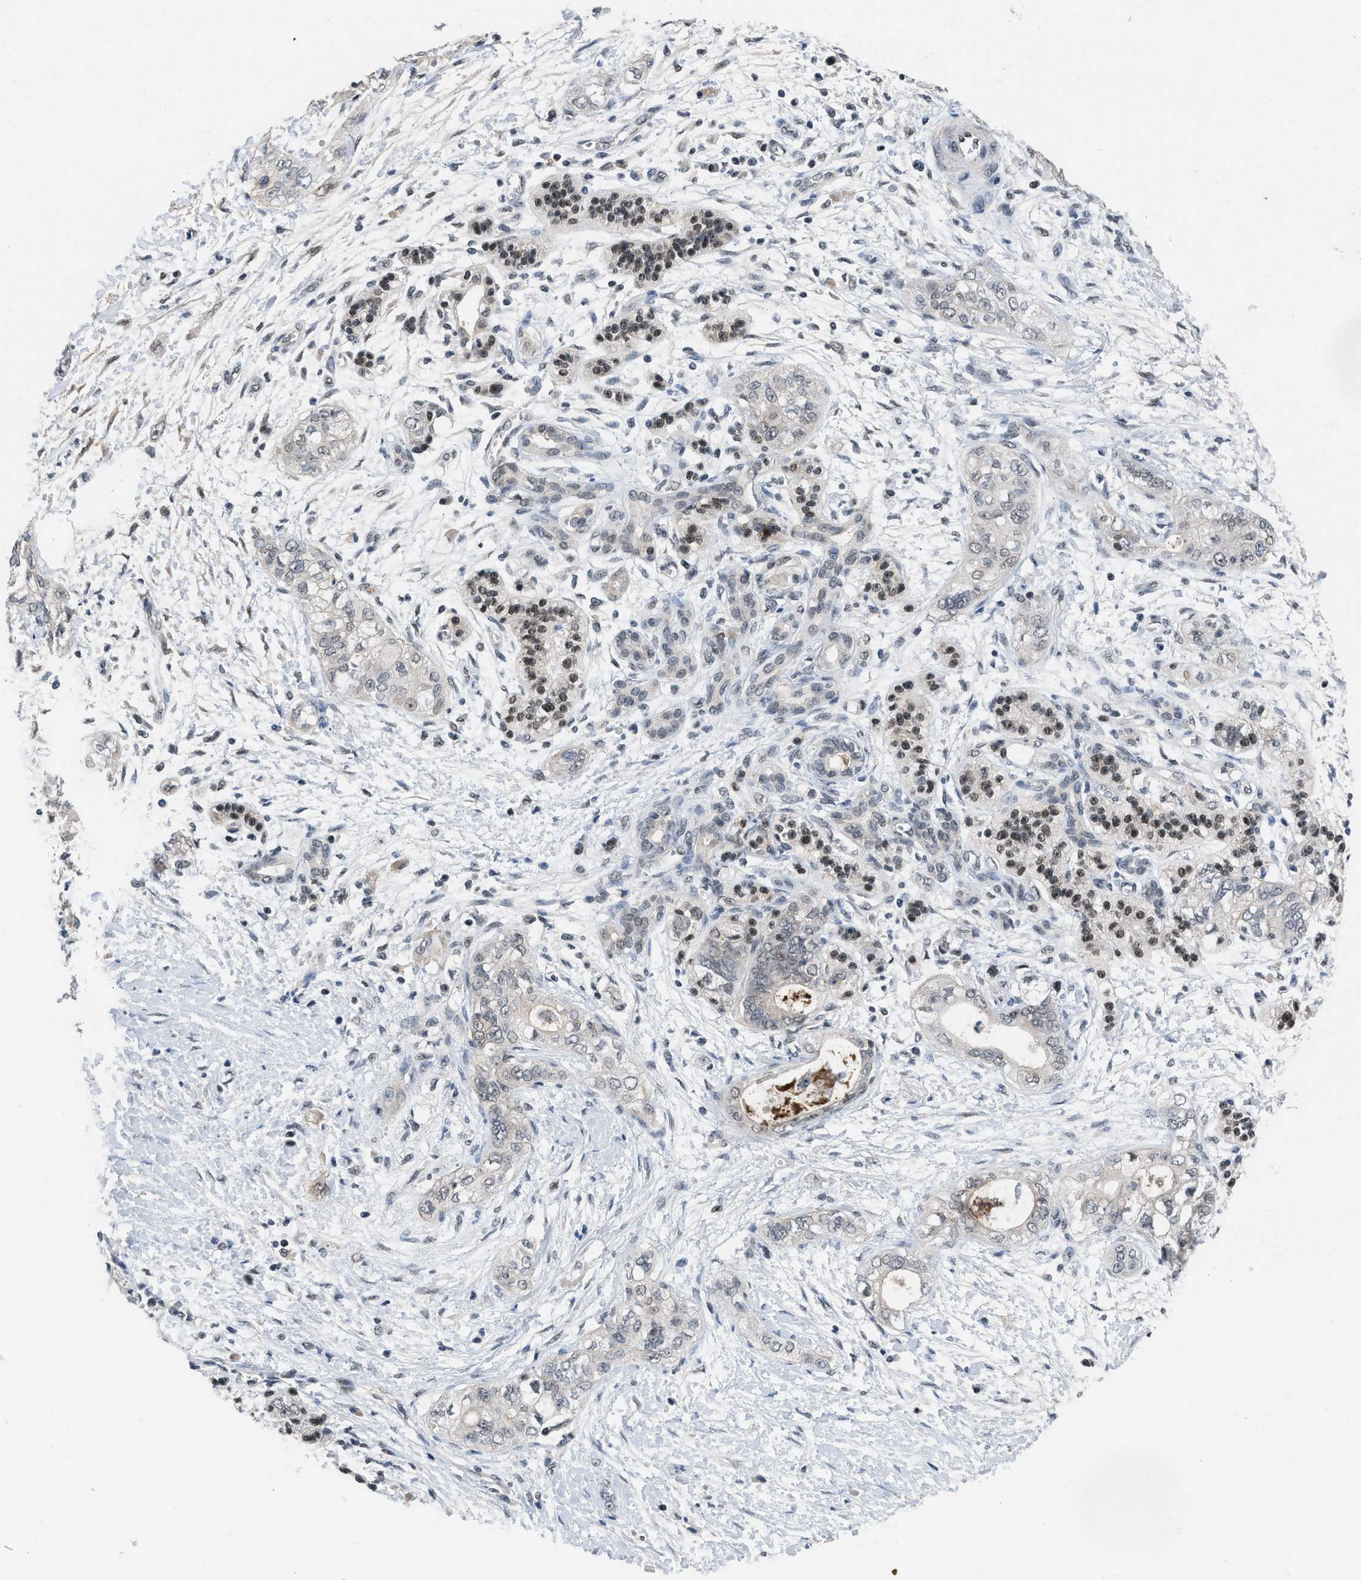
{"staining": {"intensity": "weak", "quantity": "<25%", "location": "cytoplasmic/membranous,nuclear"}, "tissue": "pancreatic cancer", "cell_type": "Tumor cells", "image_type": "cancer", "snomed": [{"axis": "morphology", "description": "Adenocarcinoma, NOS"}, {"axis": "topography", "description": "Pancreas"}], "caption": "IHC micrograph of neoplastic tissue: pancreatic cancer stained with DAB displays no significant protein staining in tumor cells.", "gene": "TERF2IP", "patient": {"sex": "male", "age": 70}}